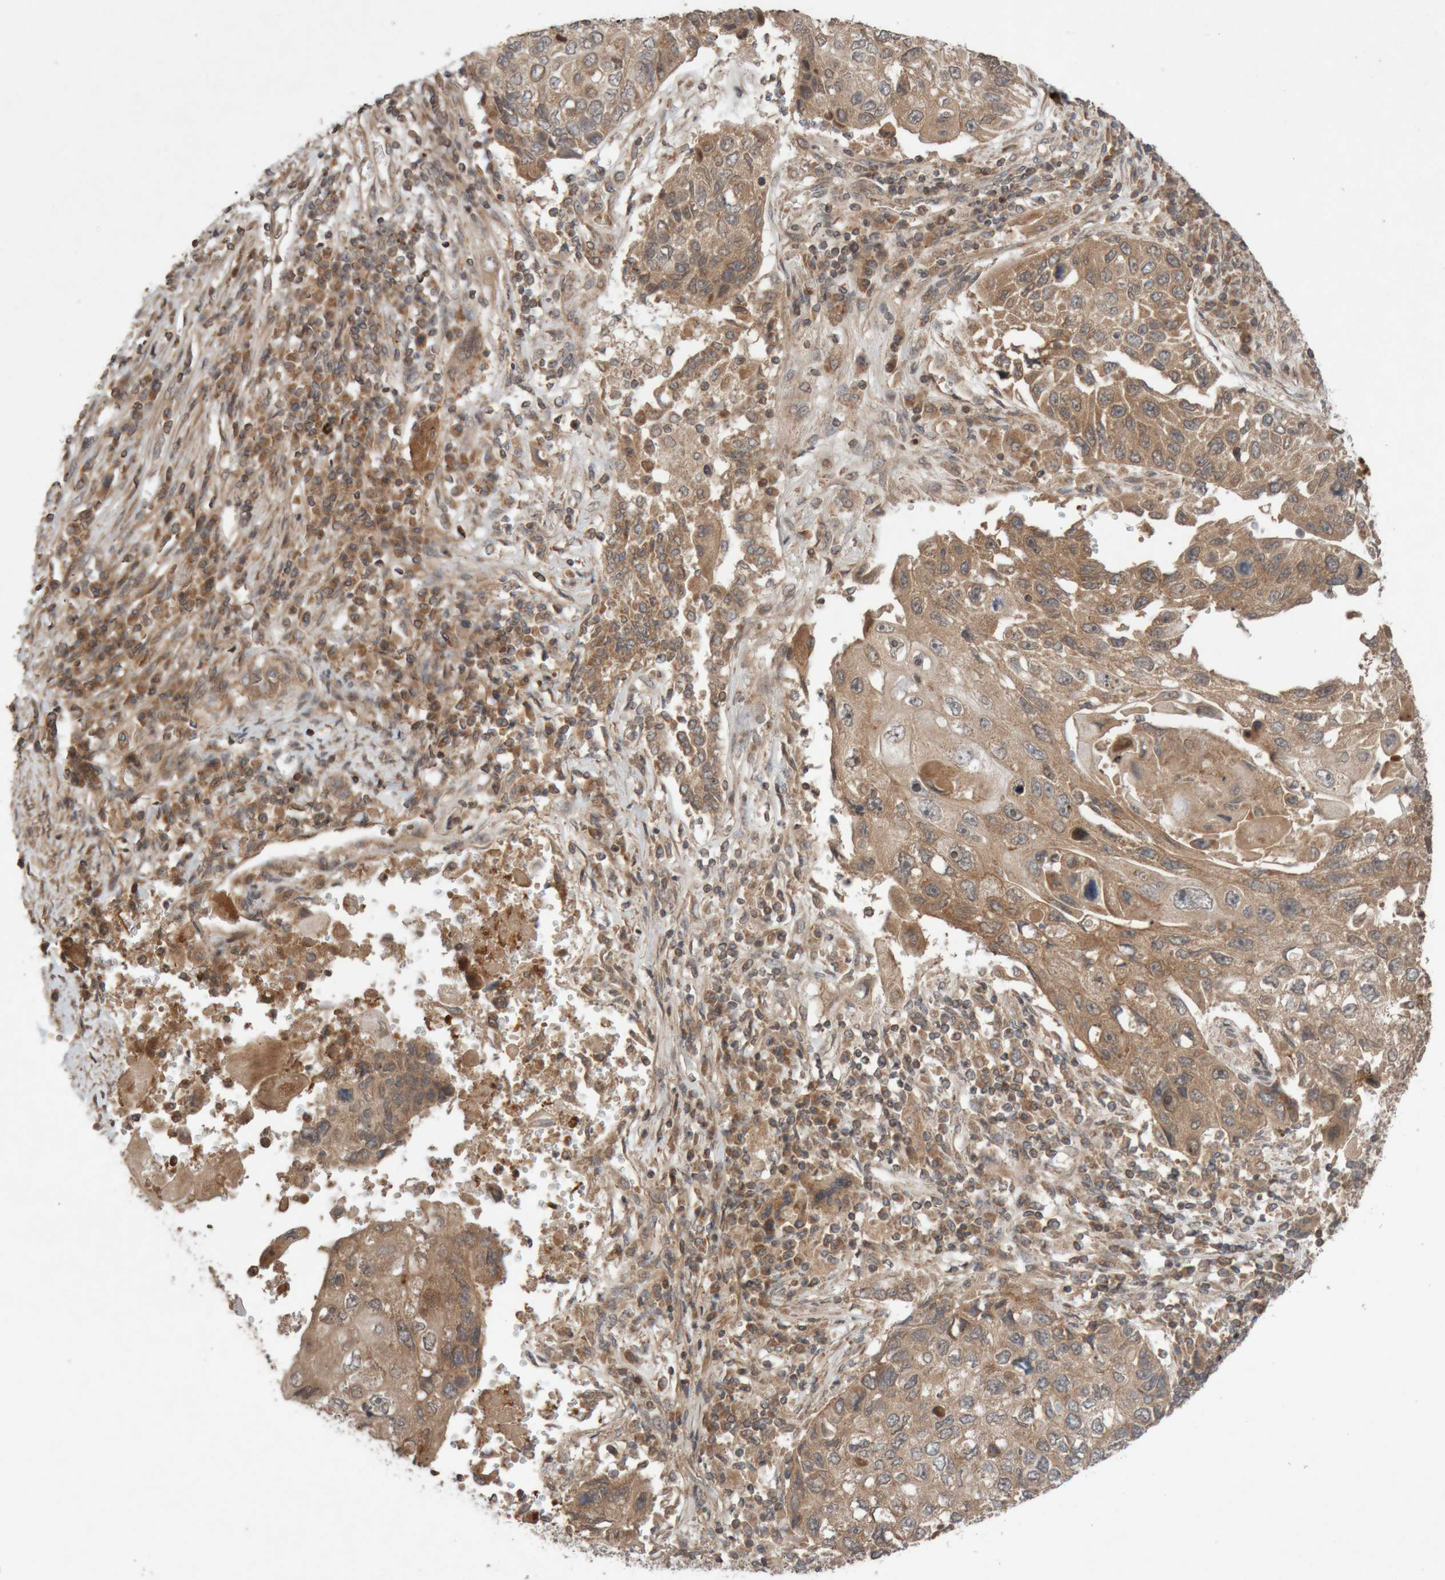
{"staining": {"intensity": "moderate", "quantity": ">75%", "location": "cytoplasmic/membranous"}, "tissue": "lung cancer", "cell_type": "Tumor cells", "image_type": "cancer", "snomed": [{"axis": "morphology", "description": "Squamous cell carcinoma, NOS"}, {"axis": "topography", "description": "Lung"}], "caption": "Immunohistochemistry (IHC) (DAB (3,3'-diaminobenzidine)) staining of squamous cell carcinoma (lung) exhibits moderate cytoplasmic/membranous protein positivity in approximately >75% of tumor cells.", "gene": "KIF21B", "patient": {"sex": "male", "age": 61}}